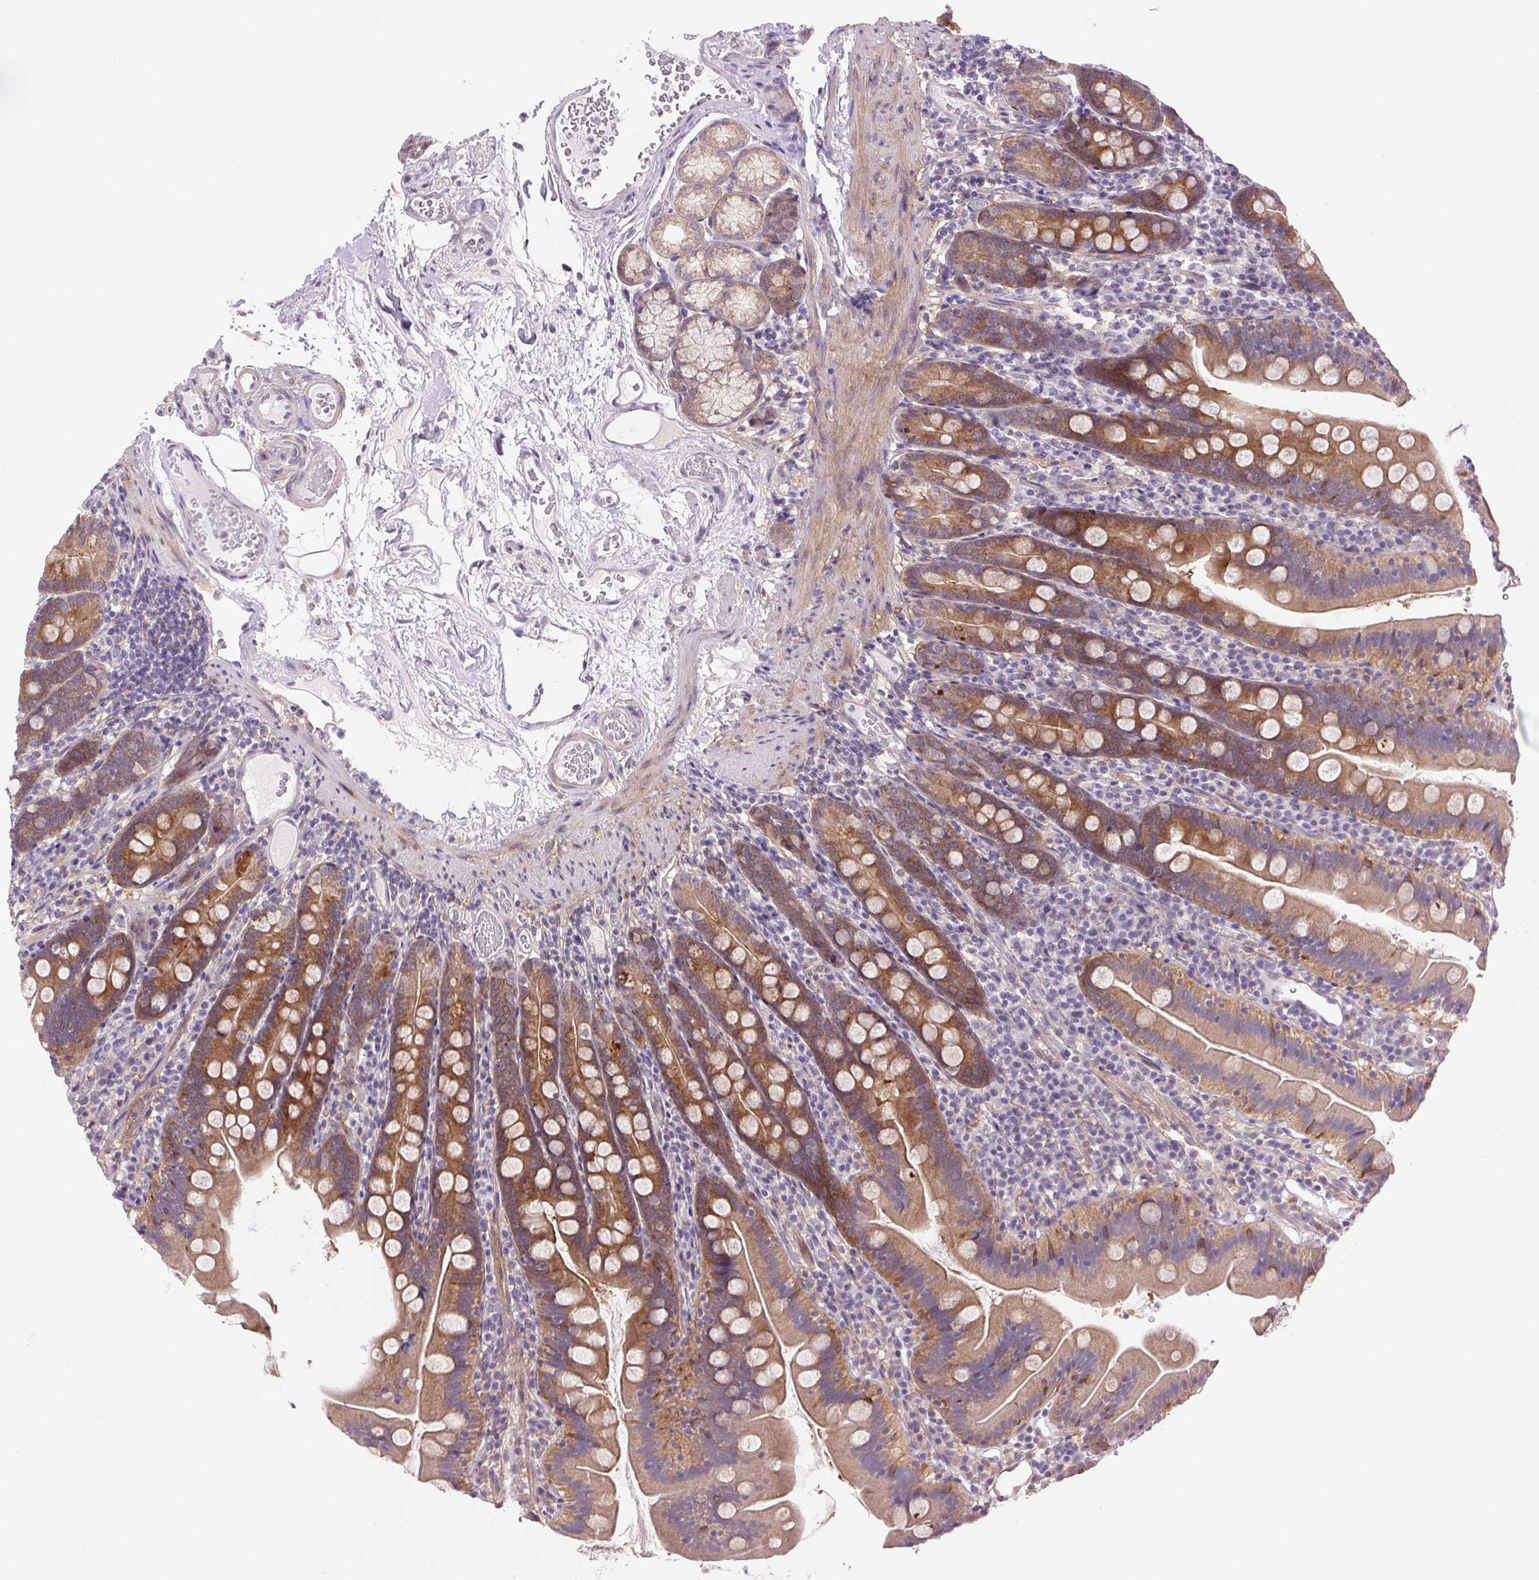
{"staining": {"intensity": "strong", "quantity": ">75%", "location": "cytoplasmic/membranous"}, "tissue": "duodenum", "cell_type": "Glandular cells", "image_type": "normal", "snomed": [{"axis": "morphology", "description": "Normal tissue, NOS"}, {"axis": "topography", "description": "Duodenum"}], "caption": "Approximately >75% of glandular cells in normal human duodenum exhibit strong cytoplasmic/membranous protein expression as visualized by brown immunohistochemical staining.", "gene": "SOWAHC", "patient": {"sex": "female", "age": 67}}